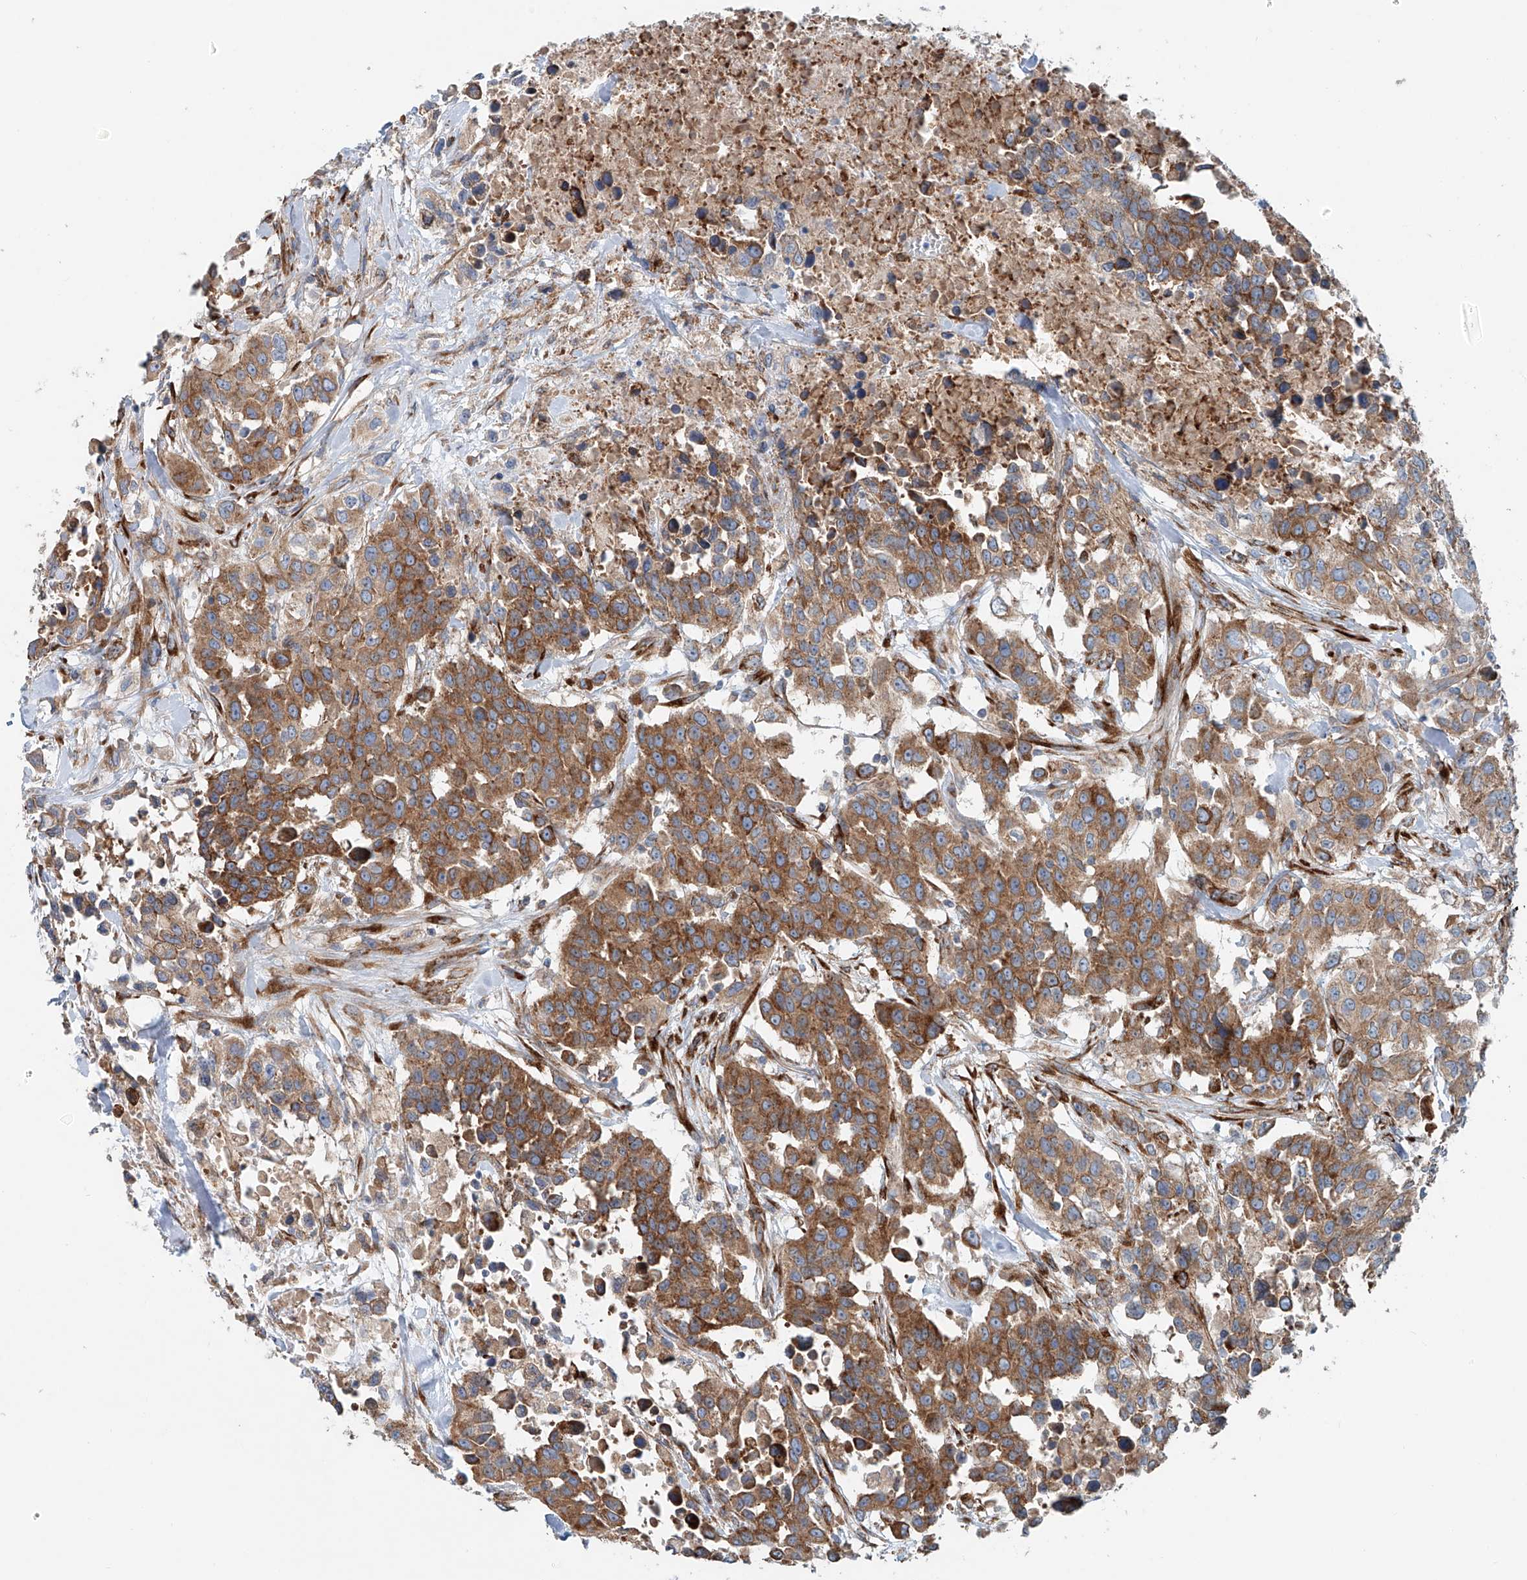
{"staining": {"intensity": "moderate", "quantity": ">75%", "location": "cytoplasmic/membranous"}, "tissue": "urothelial cancer", "cell_type": "Tumor cells", "image_type": "cancer", "snomed": [{"axis": "morphology", "description": "Urothelial carcinoma, High grade"}, {"axis": "topography", "description": "Urinary bladder"}], "caption": "This is an image of IHC staining of urothelial cancer, which shows moderate staining in the cytoplasmic/membranous of tumor cells.", "gene": "SNAP29", "patient": {"sex": "female", "age": 80}}